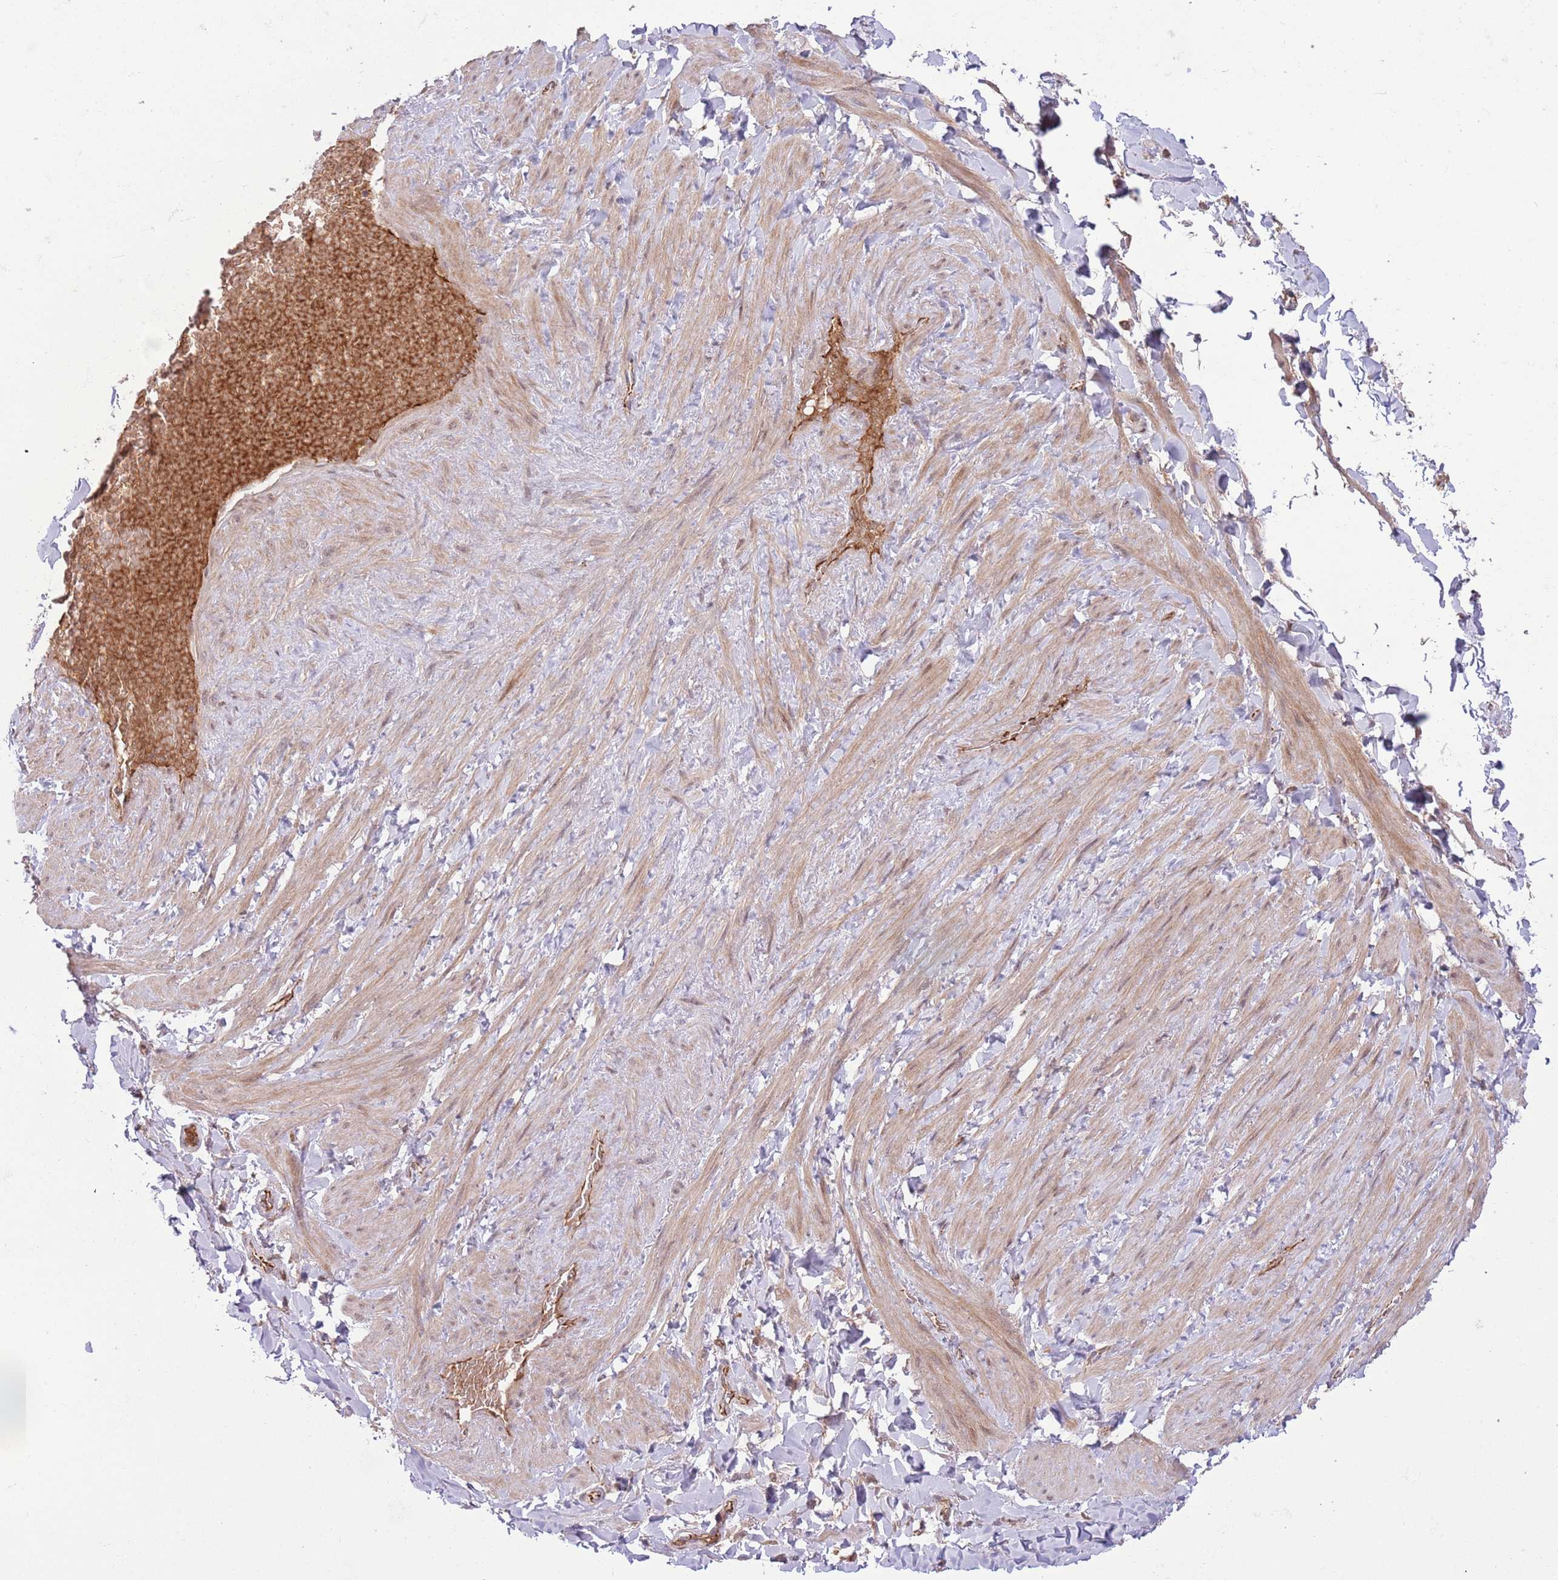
{"staining": {"intensity": "weak", "quantity": ">75%", "location": "cytoplasmic/membranous"}, "tissue": "adipose tissue", "cell_type": "Adipocytes", "image_type": "normal", "snomed": [{"axis": "morphology", "description": "Normal tissue, NOS"}, {"axis": "topography", "description": "Soft tissue"}, {"axis": "topography", "description": "Vascular tissue"}], "caption": "Immunohistochemistry (DAB) staining of unremarkable adipose tissue reveals weak cytoplasmic/membranous protein staining in approximately >75% of adipocytes.", "gene": "DPP10", "patient": {"sex": "male", "age": 54}}